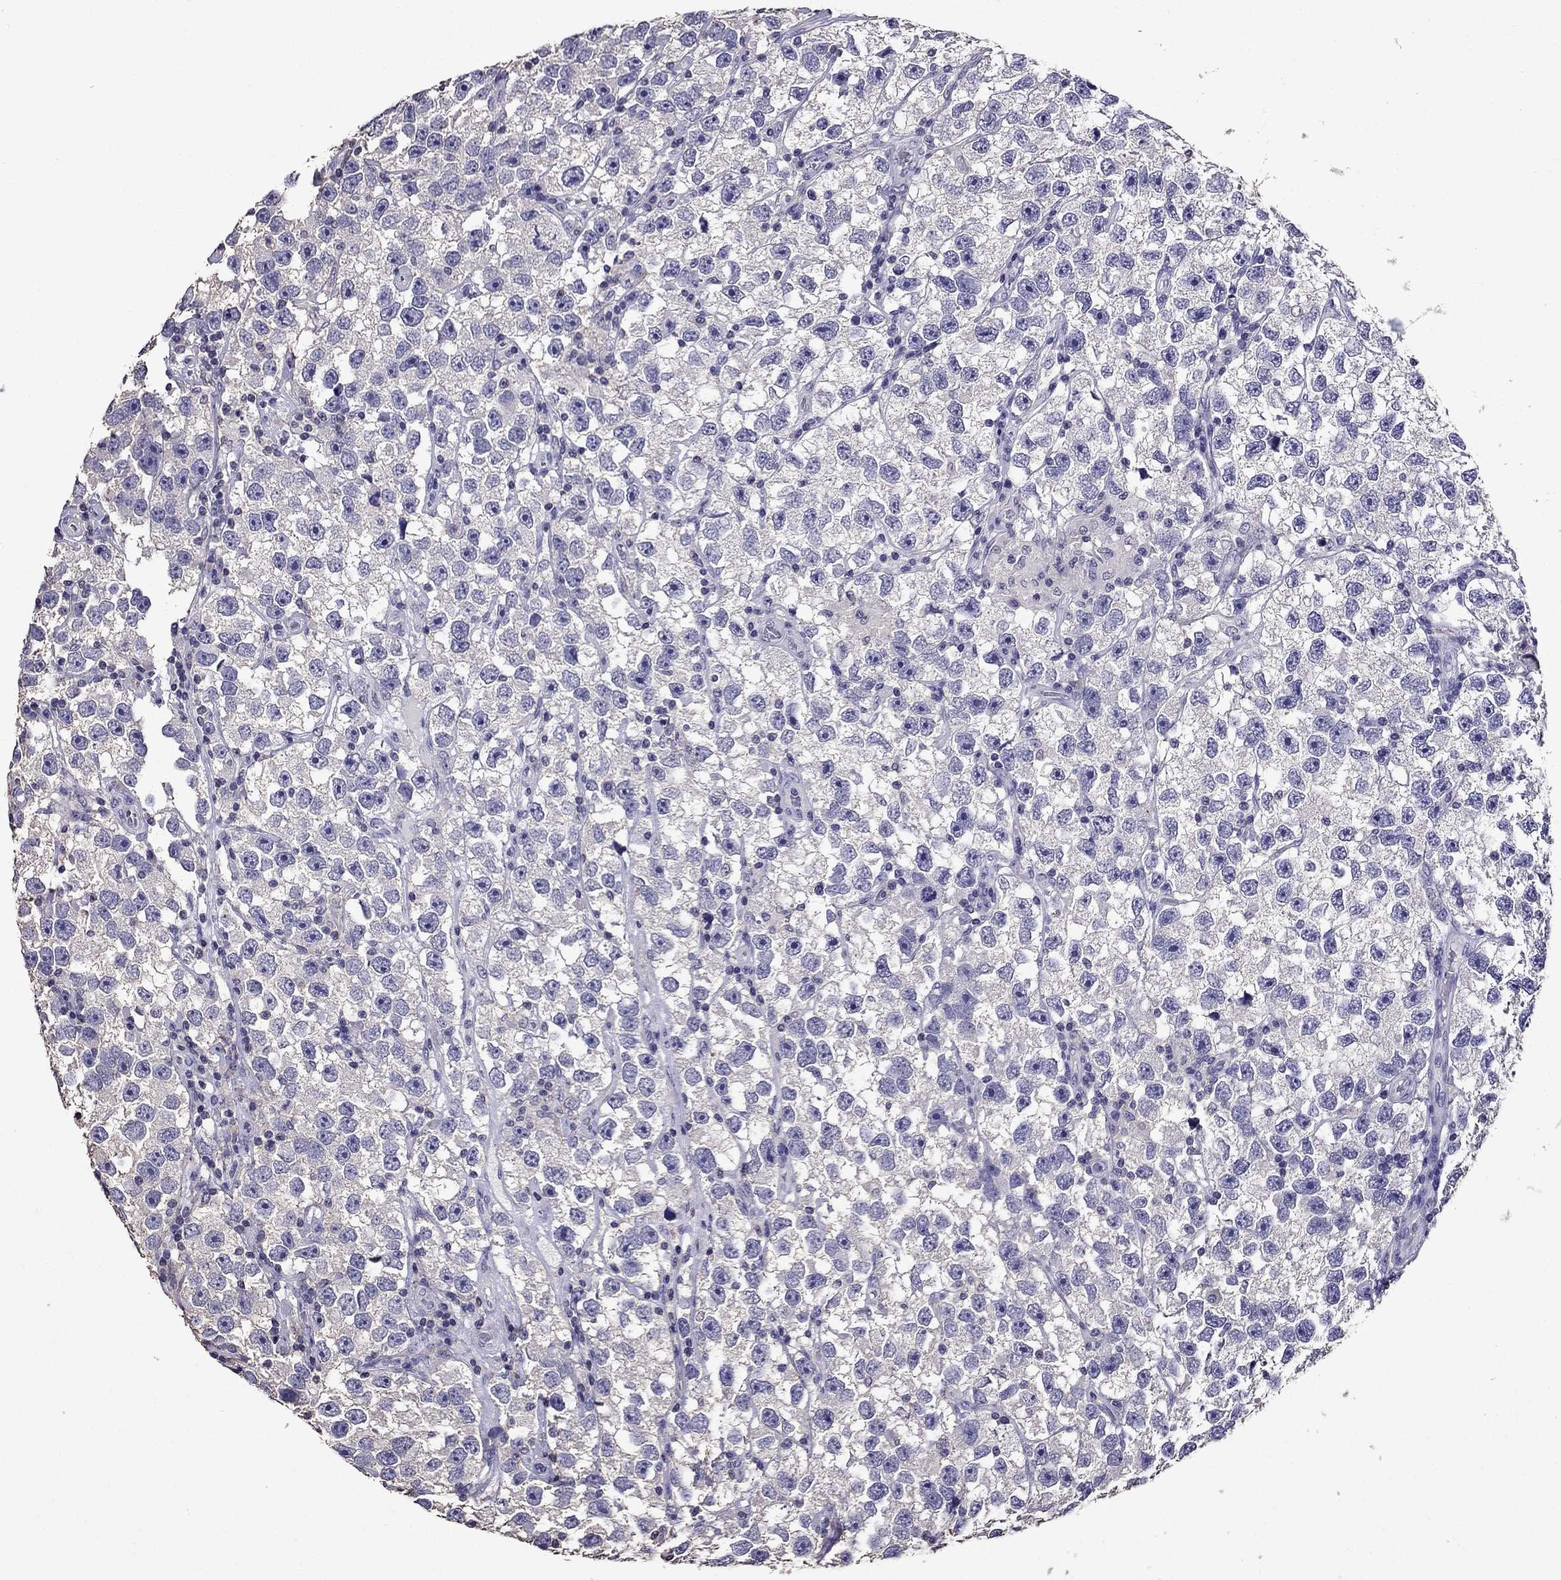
{"staining": {"intensity": "negative", "quantity": "none", "location": "none"}, "tissue": "testis cancer", "cell_type": "Tumor cells", "image_type": "cancer", "snomed": [{"axis": "morphology", "description": "Seminoma, NOS"}, {"axis": "topography", "description": "Testis"}], "caption": "Immunohistochemistry histopathology image of neoplastic tissue: testis cancer (seminoma) stained with DAB reveals no significant protein staining in tumor cells. Brightfield microscopy of immunohistochemistry stained with DAB (brown) and hematoxylin (blue), captured at high magnification.", "gene": "NKX3-1", "patient": {"sex": "male", "age": 26}}